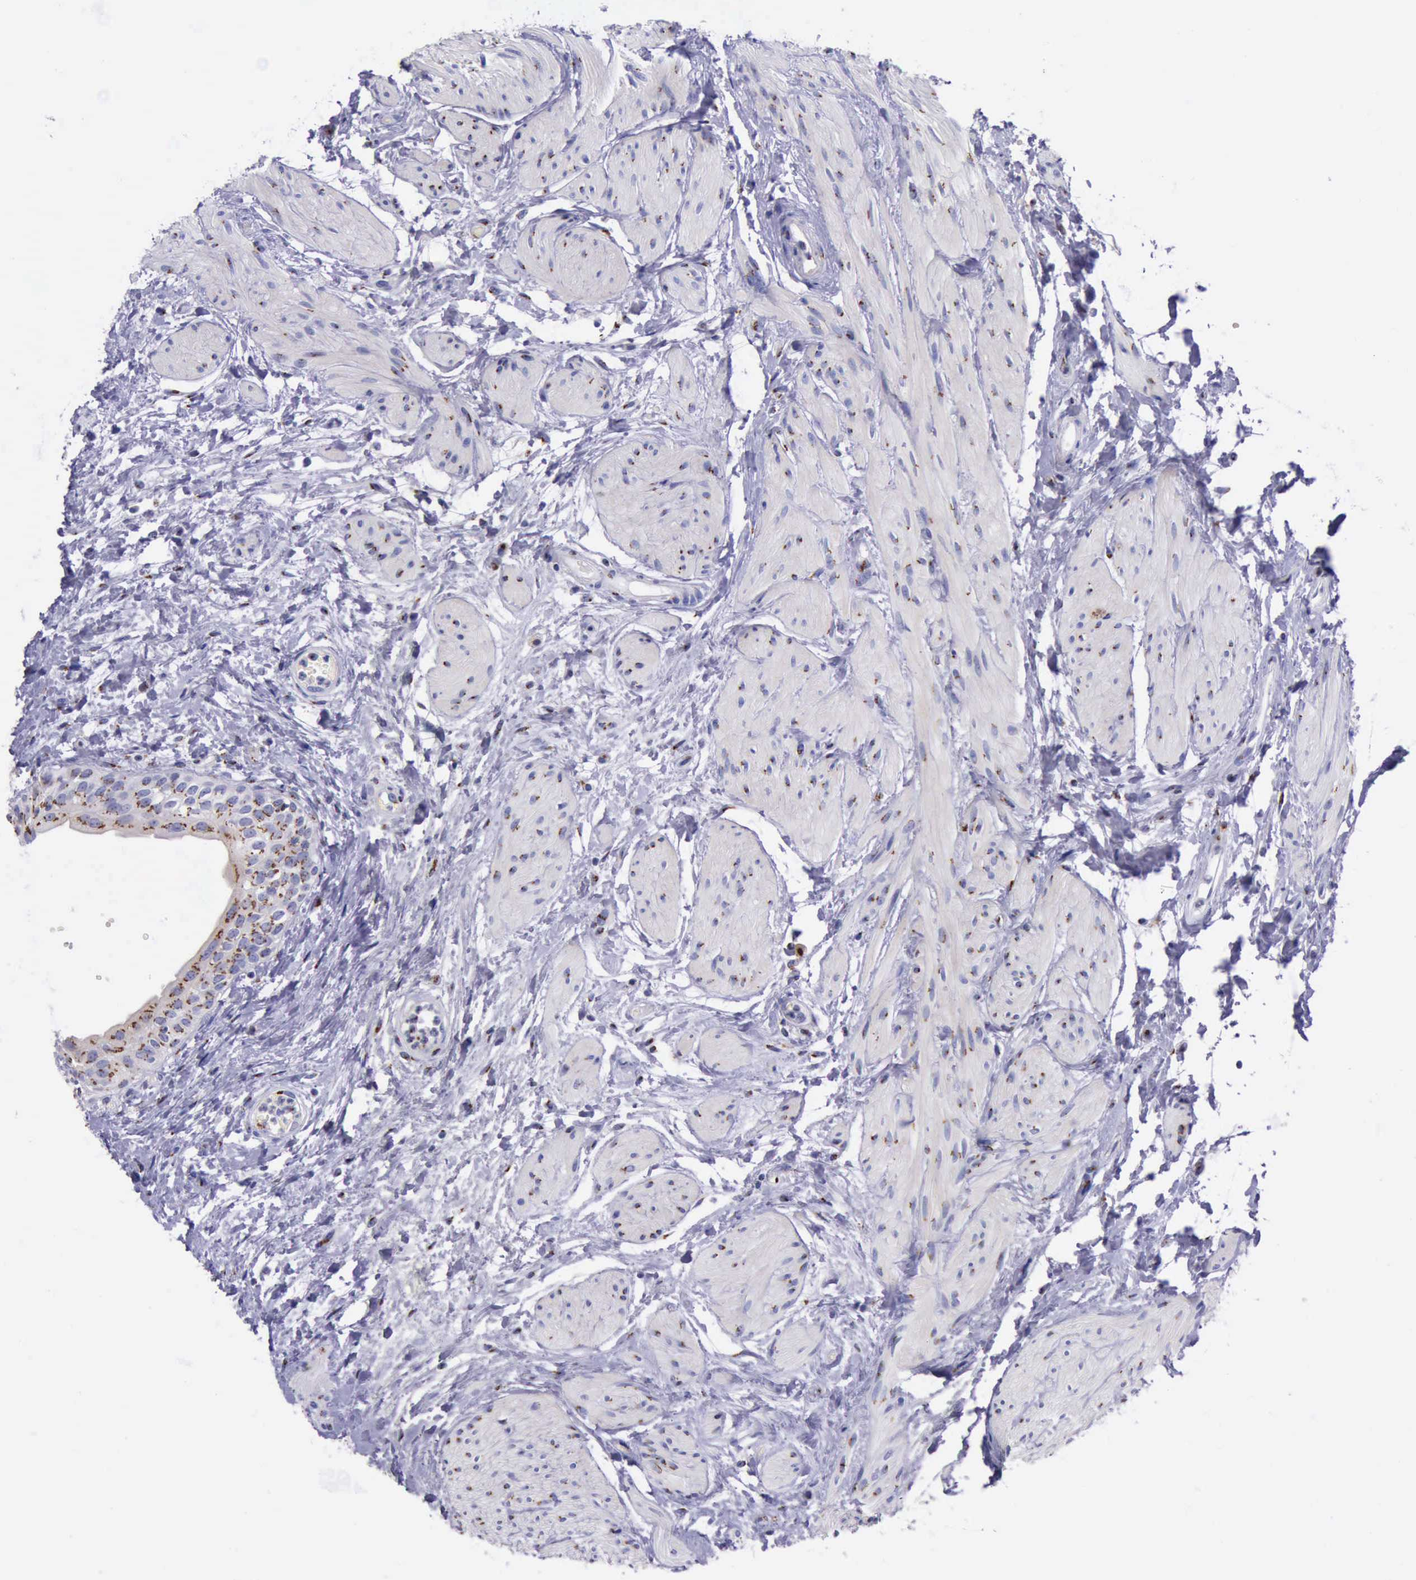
{"staining": {"intensity": "strong", "quantity": ">75%", "location": "cytoplasmic/membranous"}, "tissue": "urinary bladder", "cell_type": "Urothelial cells", "image_type": "normal", "snomed": [{"axis": "morphology", "description": "Normal tissue, NOS"}, {"axis": "topography", "description": "Urinary bladder"}], "caption": "Immunohistochemical staining of benign human urinary bladder displays strong cytoplasmic/membranous protein expression in about >75% of urothelial cells. (brown staining indicates protein expression, while blue staining denotes nuclei).", "gene": "GOLGA5", "patient": {"sex": "female", "age": 55}}